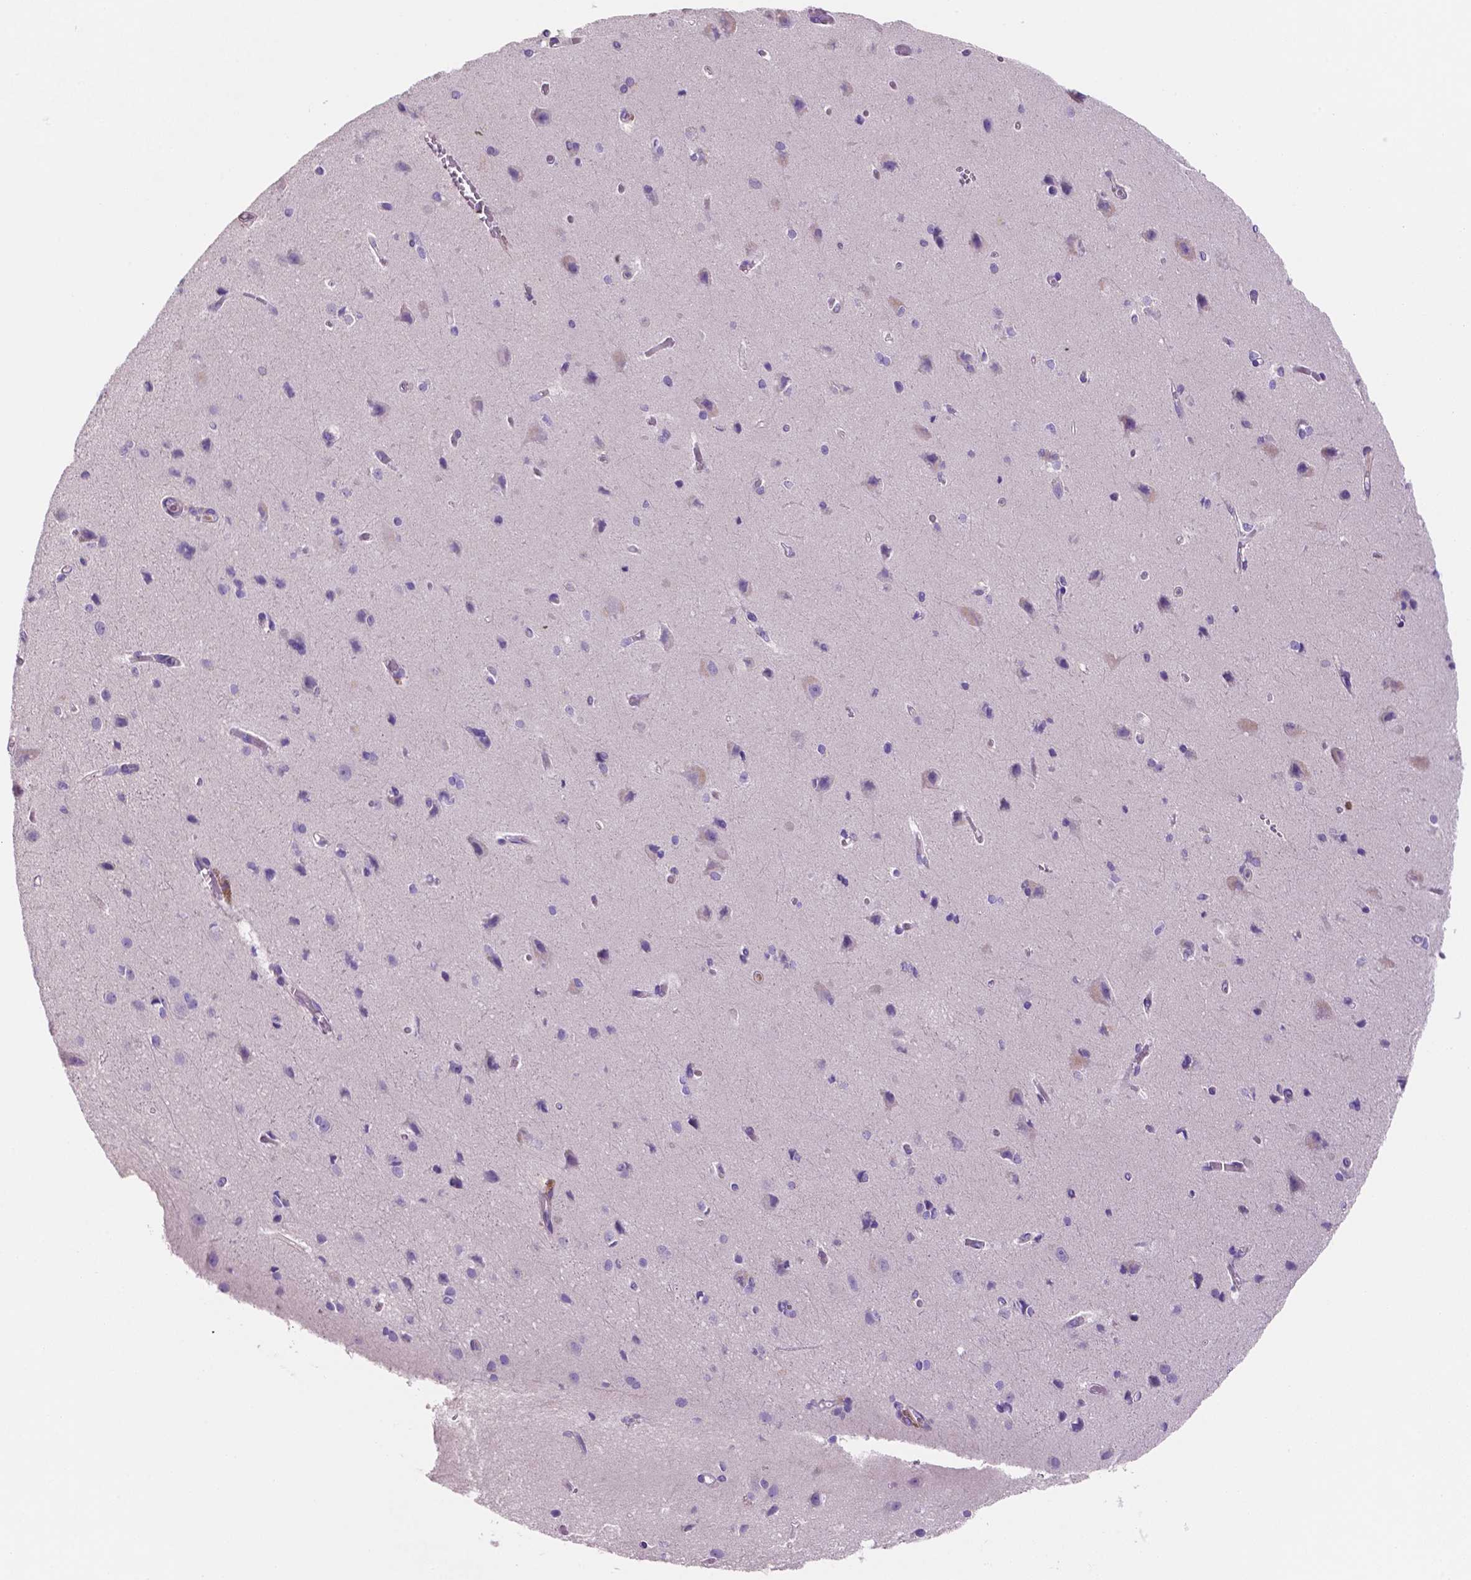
{"staining": {"intensity": "negative", "quantity": "none", "location": "none"}, "tissue": "cerebral cortex", "cell_type": "Endothelial cells", "image_type": "normal", "snomed": [{"axis": "morphology", "description": "Normal tissue, NOS"}, {"axis": "topography", "description": "Cerebral cortex"}], "caption": "The micrograph reveals no significant expression in endothelial cells of cerebral cortex. (Brightfield microscopy of DAB (3,3'-diaminobenzidine) immunohistochemistry at high magnification).", "gene": "MKRN2OS", "patient": {"sex": "male", "age": 37}}